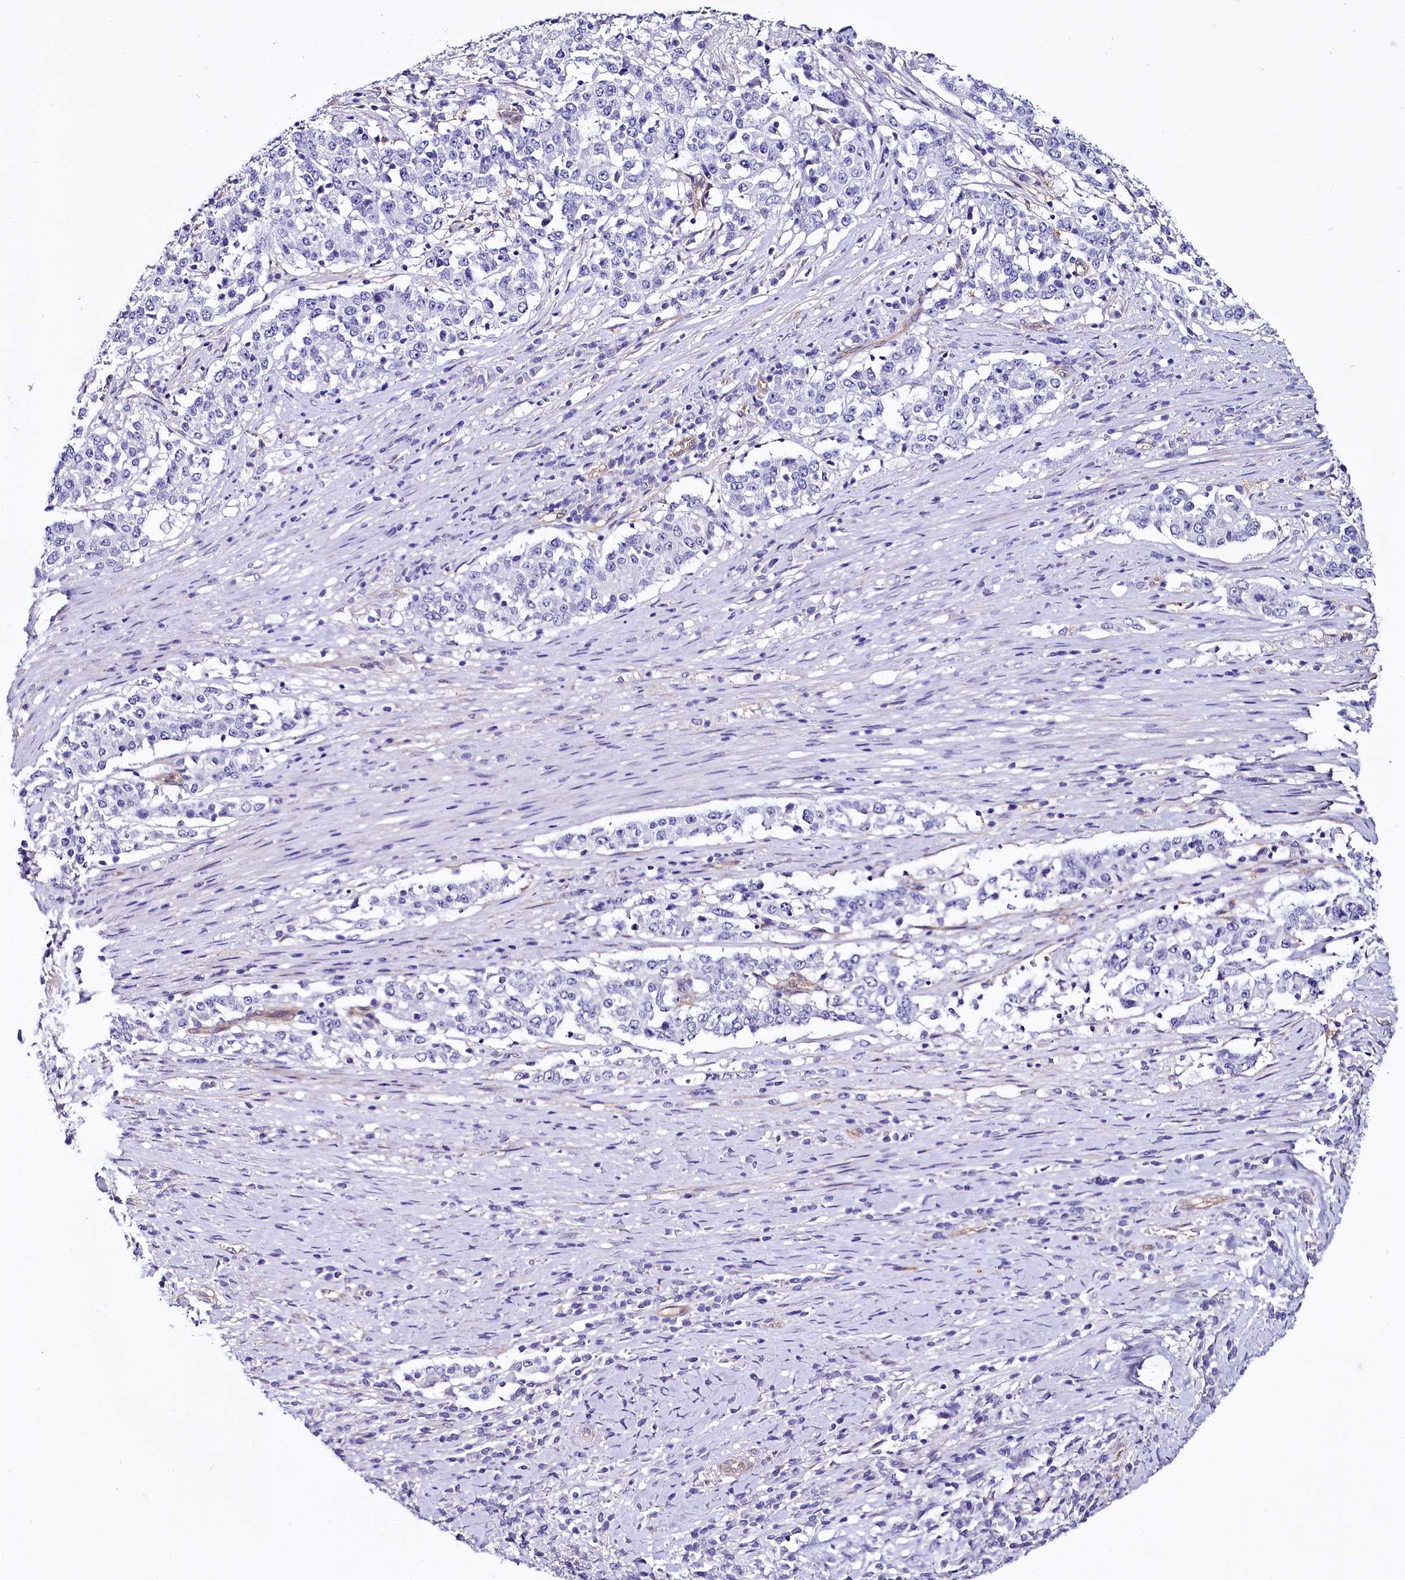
{"staining": {"intensity": "negative", "quantity": "none", "location": "none"}, "tissue": "stomach cancer", "cell_type": "Tumor cells", "image_type": "cancer", "snomed": [{"axis": "morphology", "description": "Adenocarcinoma, NOS"}, {"axis": "topography", "description": "Stomach"}], "caption": "IHC of human stomach cancer exhibits no staining in tumor cells.", "gene": "STXBP1", "patient": {"sex": "male", "age": 59}}